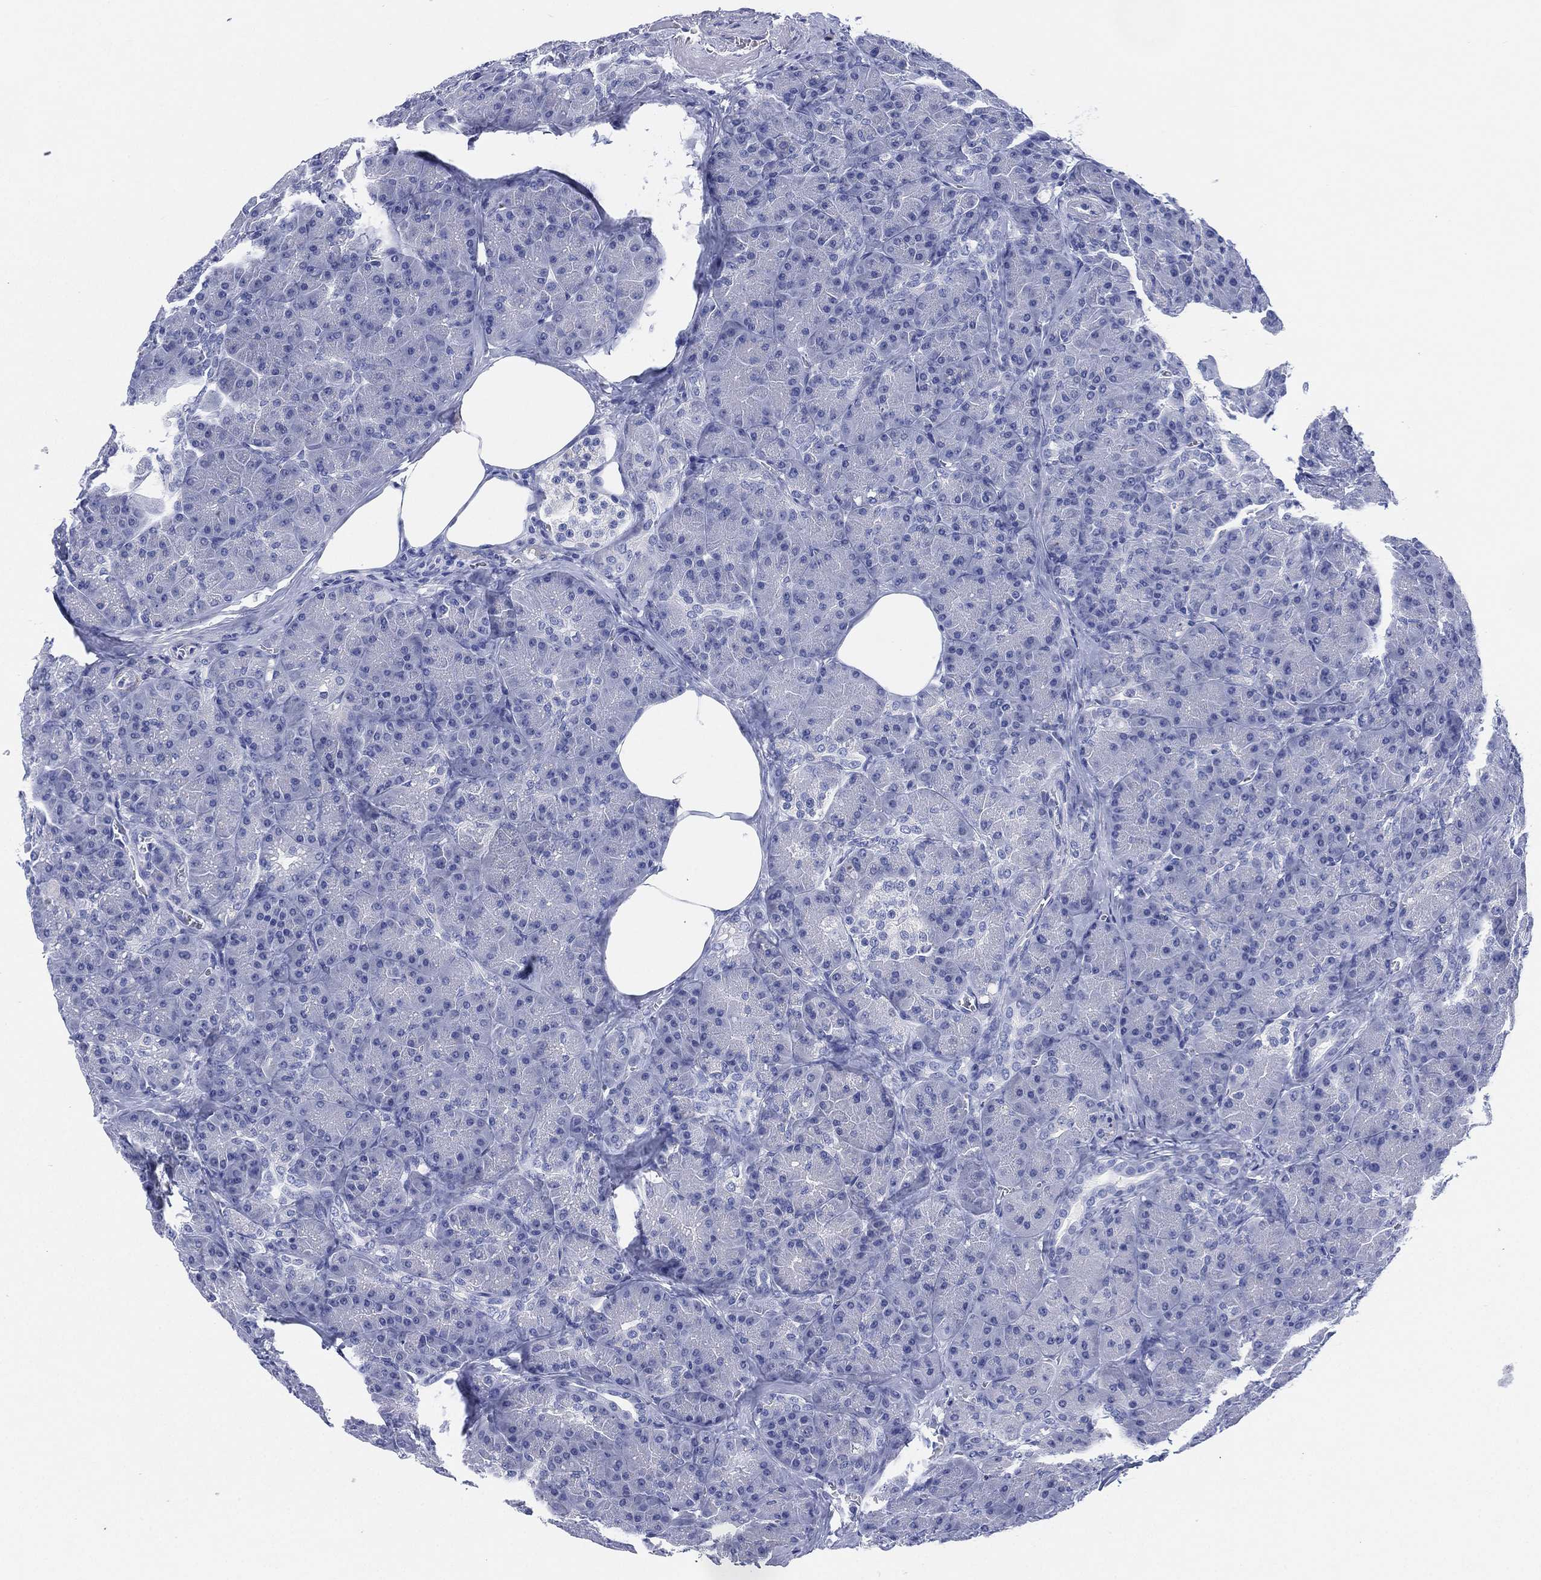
{"staining": {"intensity": "negative", "quantity": "none", "location": "none"}, "tissue": "pancreas", "cell_type": "Exocrine glandular cells", "image_type": "normal", "snomed": [{"axis": "morphology", "description": "Normal tissue, NOS"}, {"axis": "topography", "description": "Pancreas"}], "caption": "This is an immunohistochemistry photomicrograph of normal human pancreas. There is no expression in exocrine glandular cells.", "gene": "SLC9C2", "patient": {"sex": "male", "age": 57}}